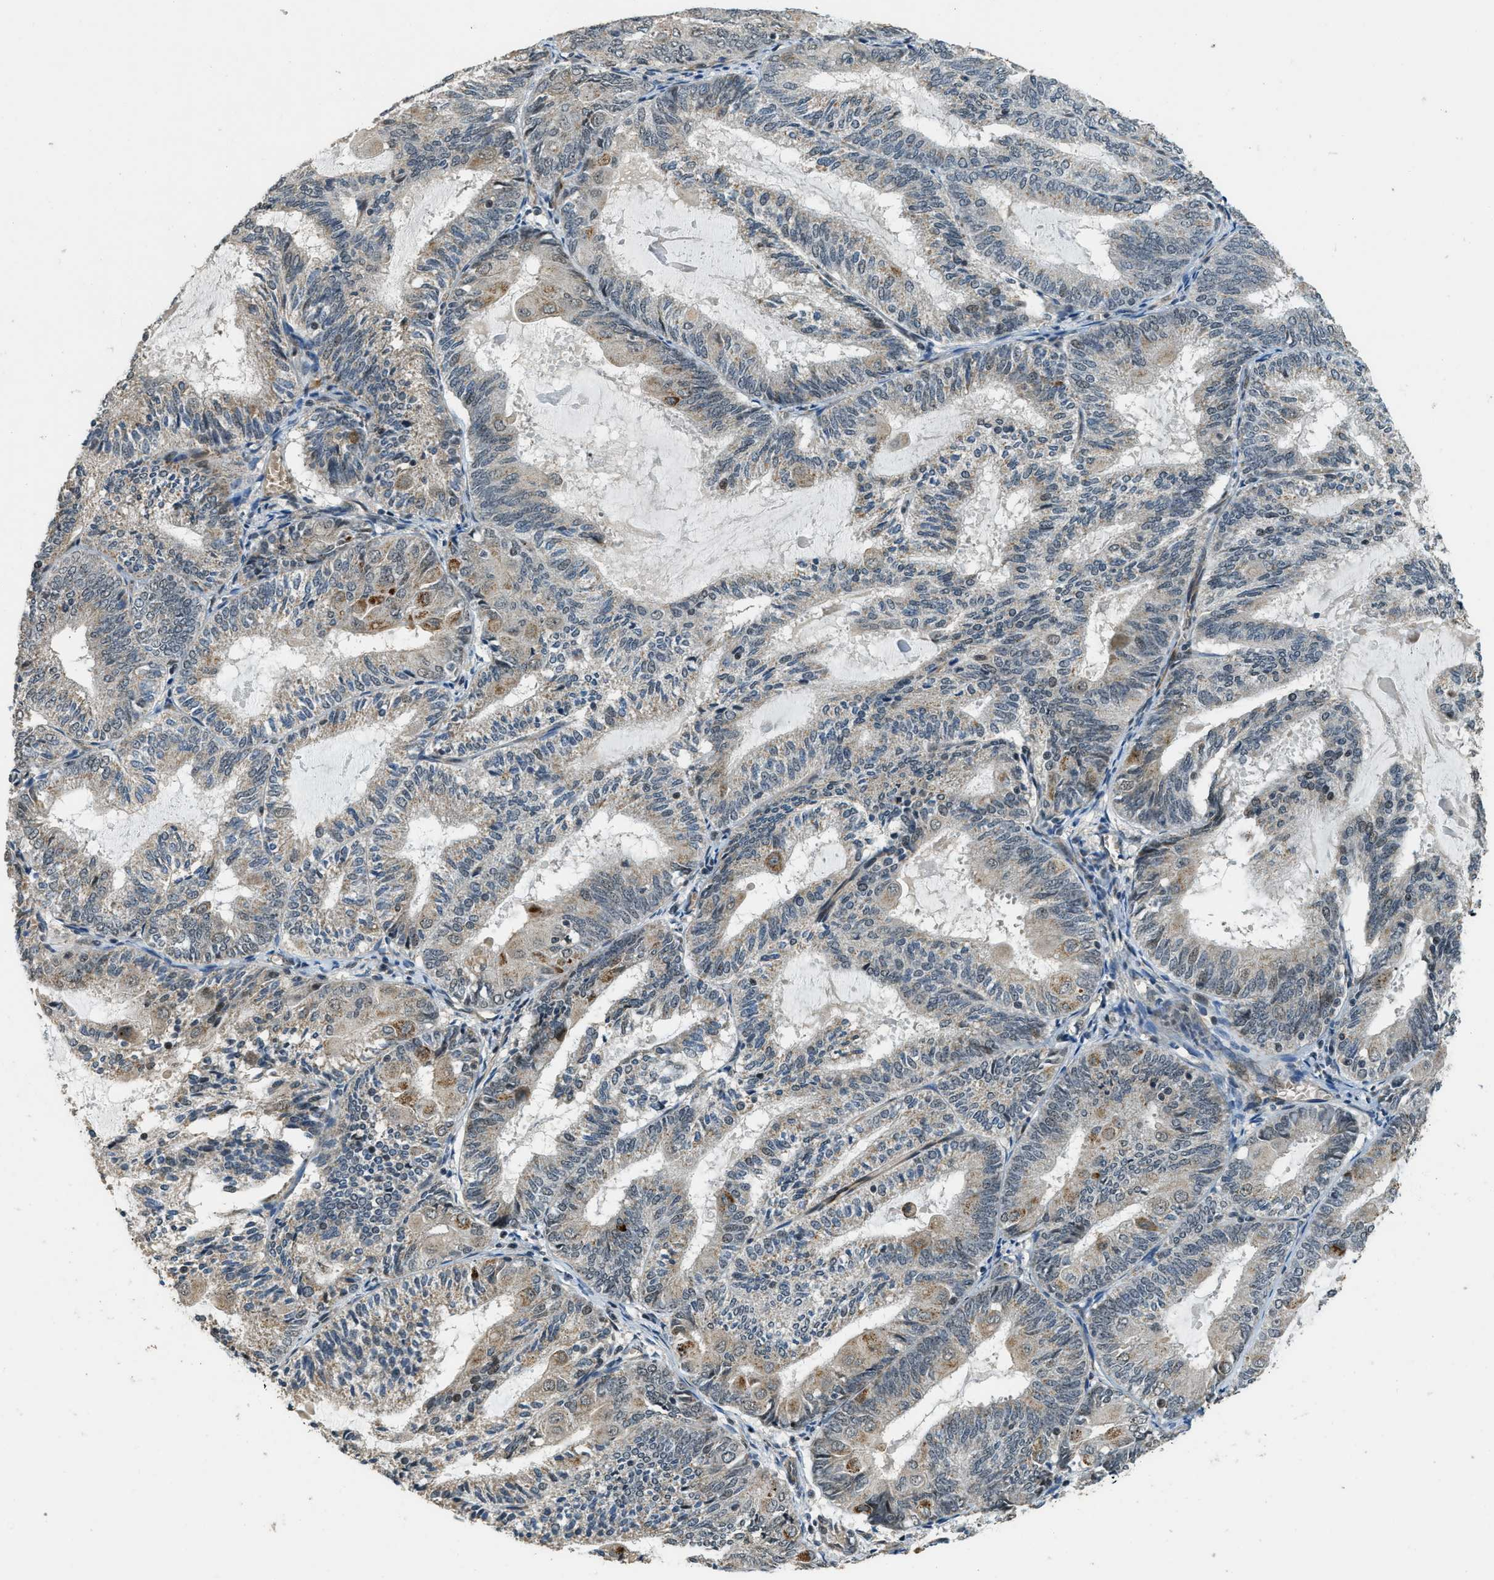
{"staining": {"intensity": "moderate", "quantity": "<25%", "location": "cytoplasmic/membranous"}, "tissue": "endometrial cancer", "cell_type": "Tumor cells", "image_type": "cancer", "snomed": [{"axis": "morphology", "description": "Adenocarcinoma, NOS"}, {"axis": "topography", "description": "Endometrium"}], "caption": "About <25% of tumor cells in adenocarcinoma (endometrial) display moderate cytoplasmic/membranous protein staining as visualized by brown immunohistochemical staining.", "gene": "MED21", "patient": {"sex": "female", "age": 81}}